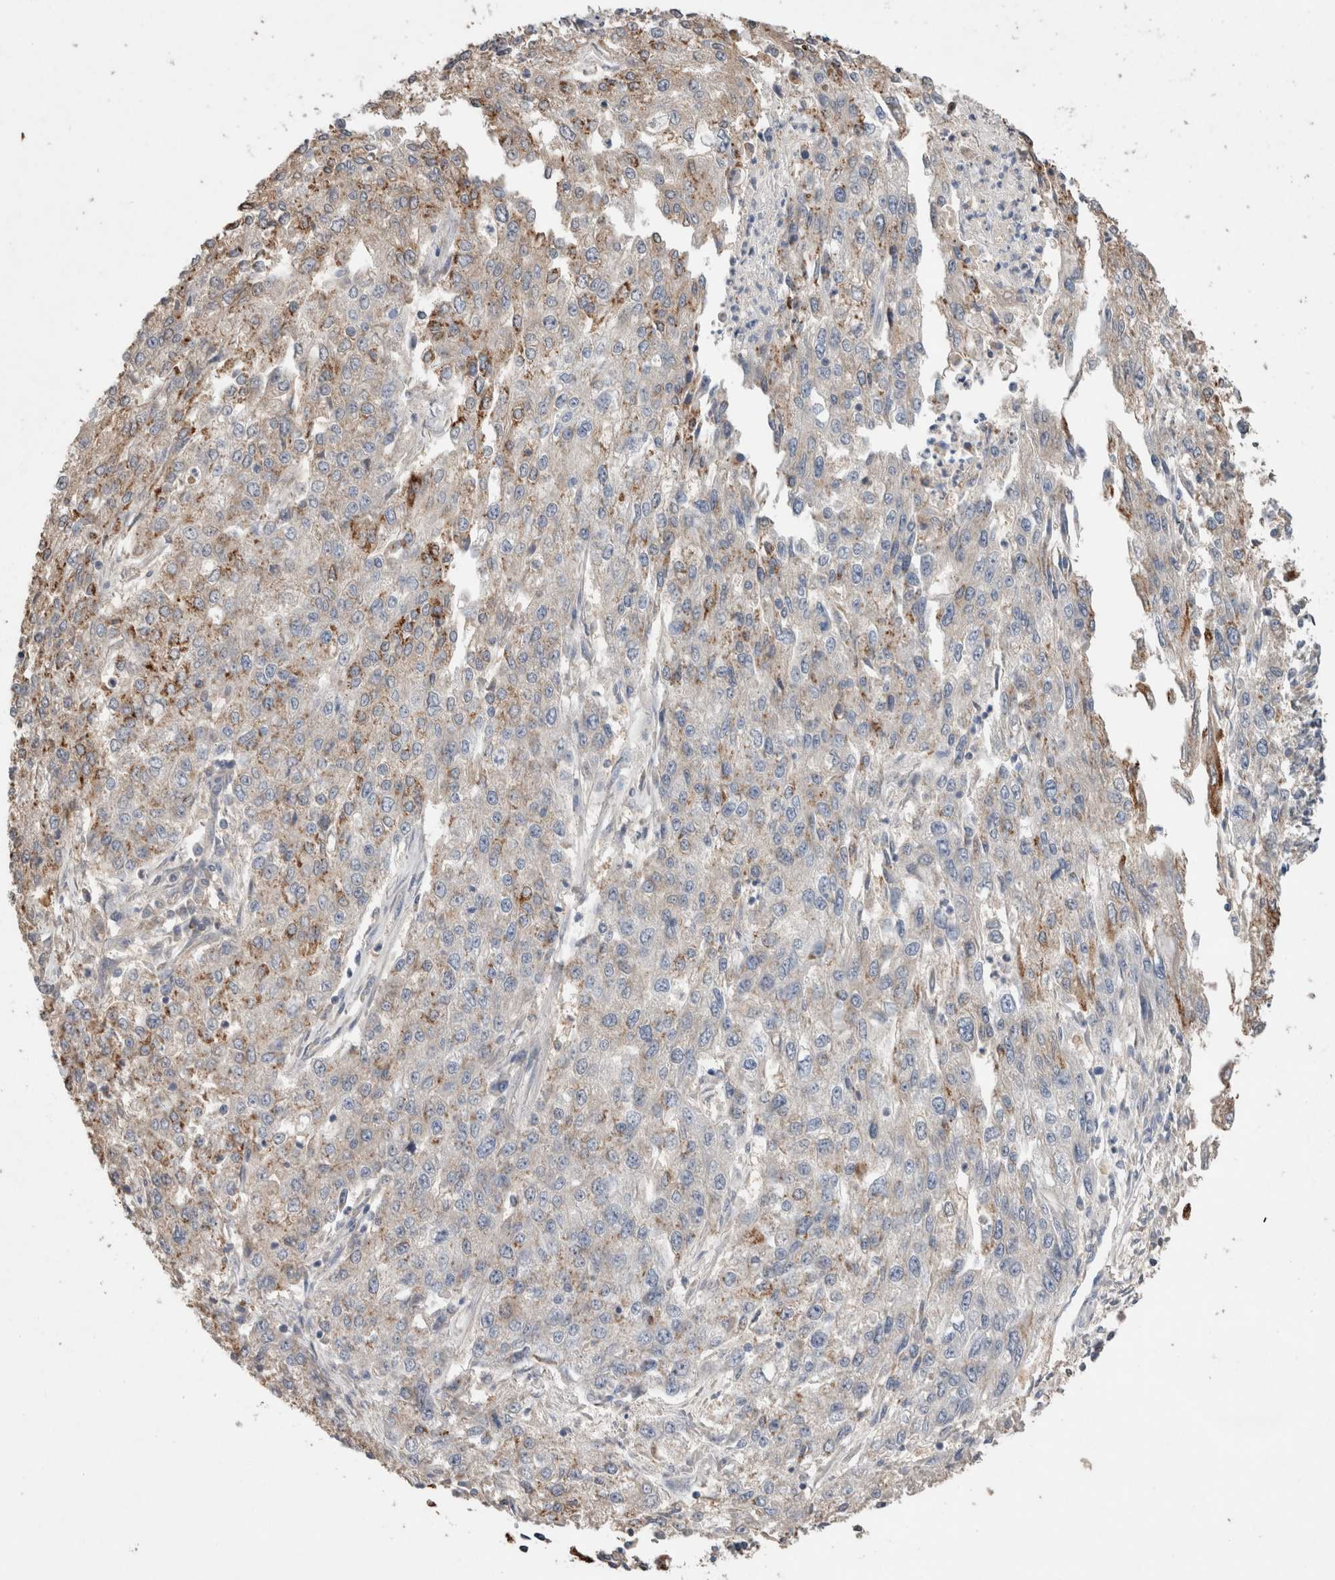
{"staining": {"intensity": "moderate", "quantity": "<25%", "location": "cytoplasmic/membranous"}, "tissue": "endometrial cancer", "cell_type": "Tumor cells", "image_type": "cancer", "snomed": [{"axis": "morphology", "description": "Adenocarcinoma, NOS"}, {"axis": "topography", "description": "Endometrium"}], "caption": "Protein expression analysis of endometrial cancer (adenocarcinoma) reveals moderate cytoplasmic/membranous staining in approximately <25% of tumor cells.", "gene": "TRIM5", "patient": {"sex": "female", "age": 49}}